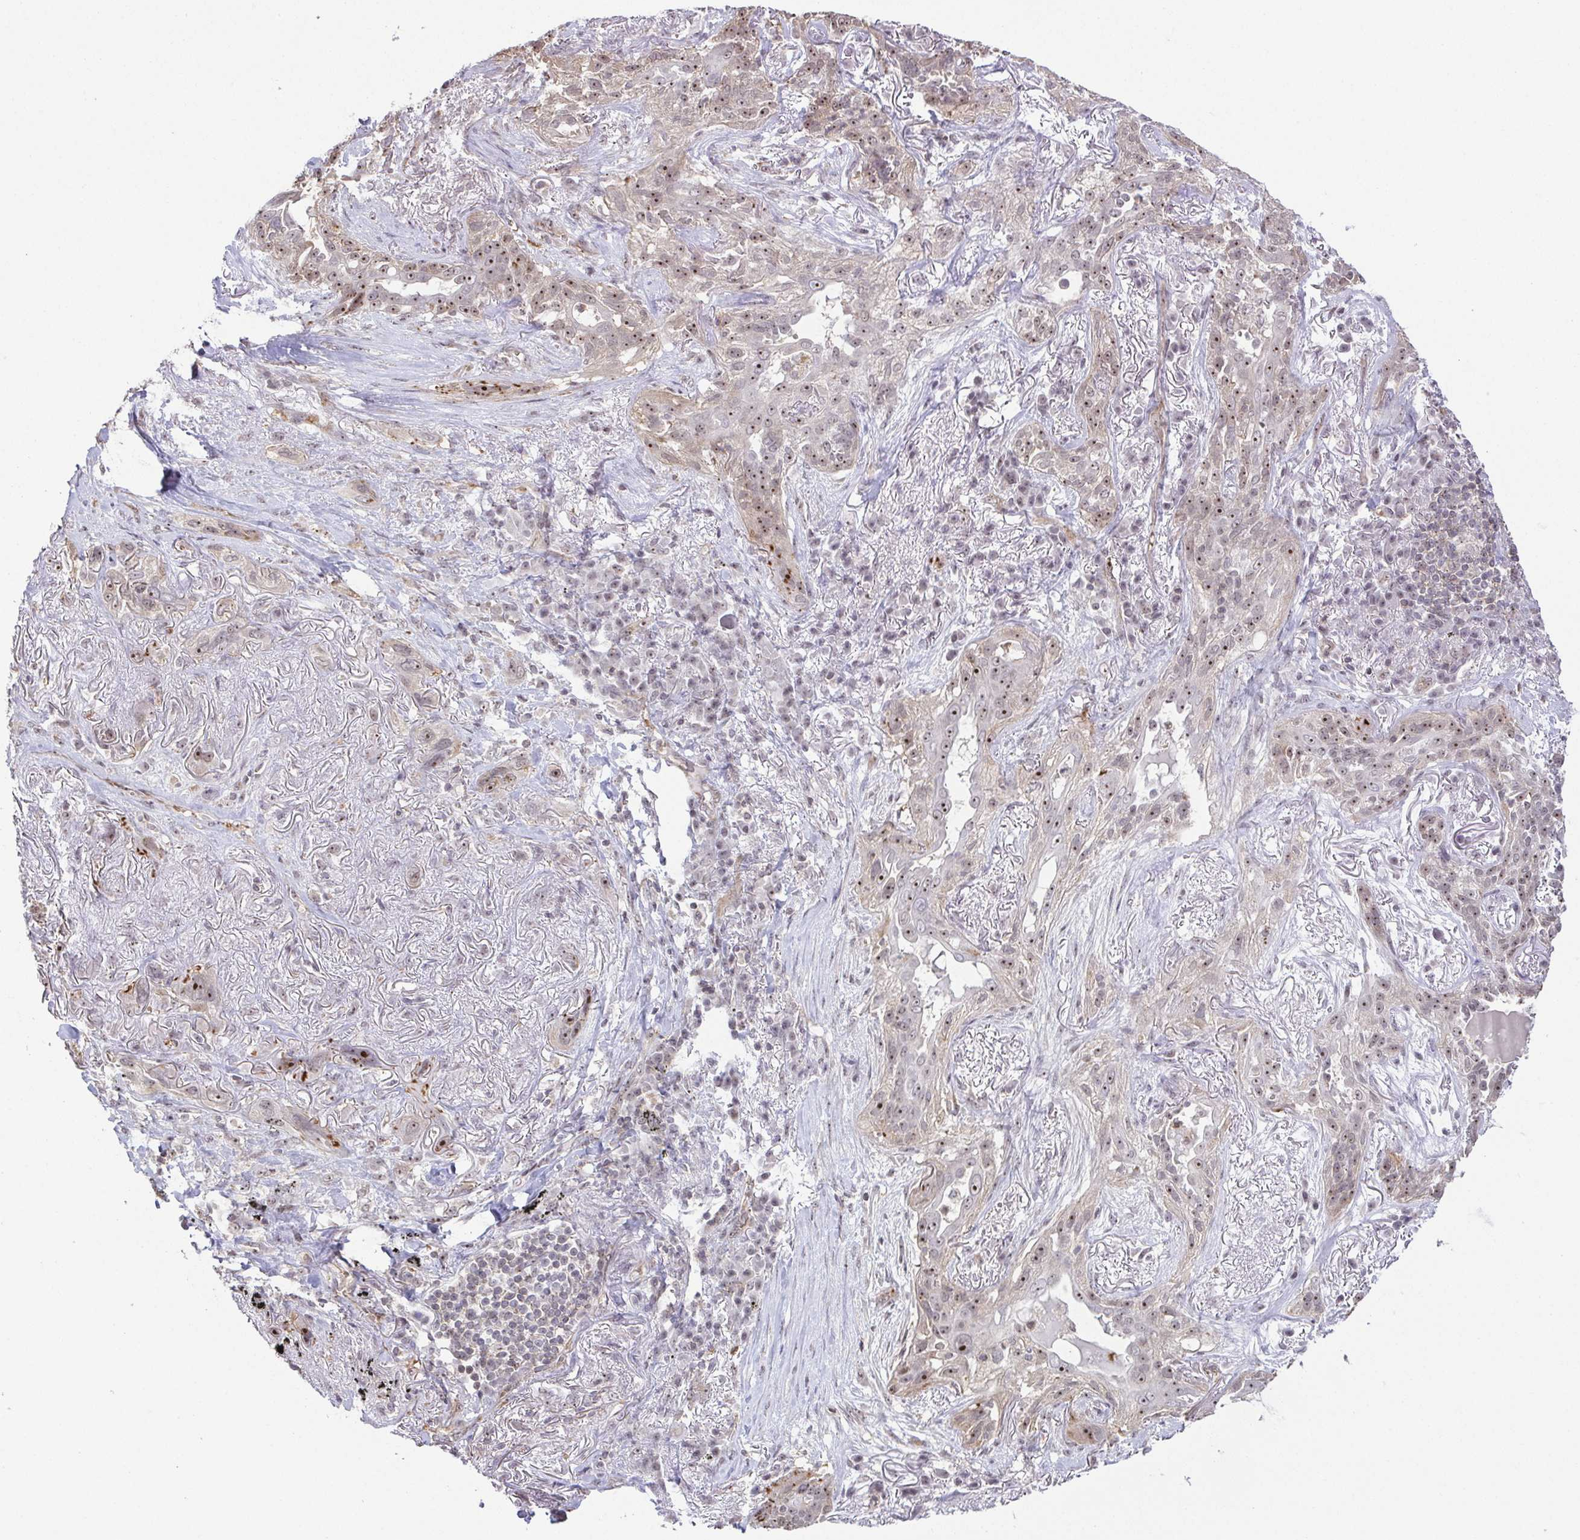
{"staining": {"intensity": "moderate", "quantity": ">75%", "location": "nuclear"}, "tissue": "lung cancer", "cell_type": "Tumor cells", "image_type": "cancer", "snomed": [{"axis": "morphology", "description": "Squamous cell carcinoma, NOS"}, {"axis": "topography", "description": "Lung"}], "caption": "The histopathology image displays a brown stain indicating the presence of a protein in the nuclear of tumor cells in lung cancer.", "gene": "RSL24D1", "patient": {"sex": "female", "age": 70}}